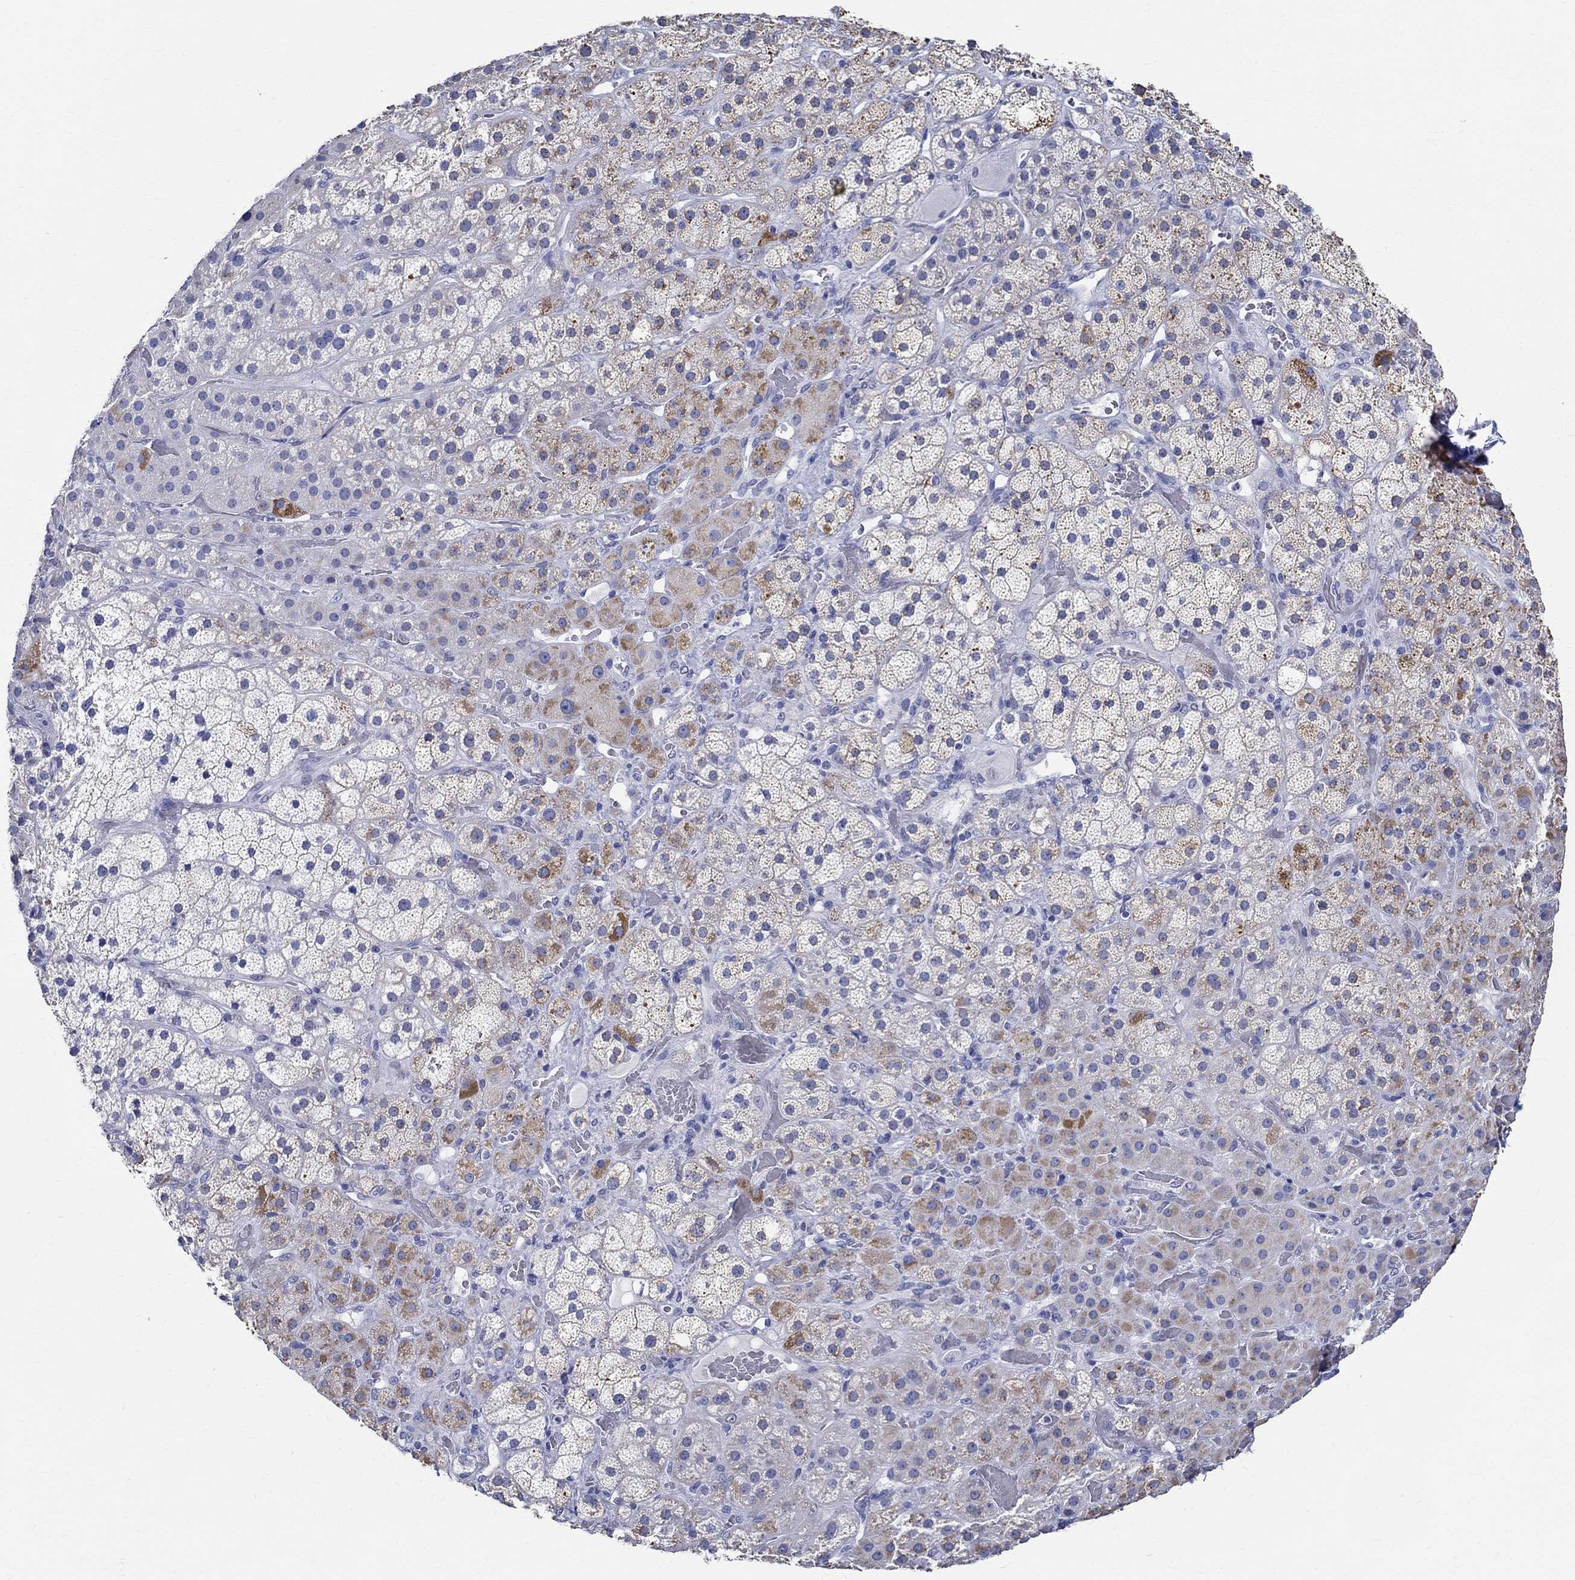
{"staining": {"intensity": "moderate", "quantity": "<25%", "location": "cytoplasmic/membranous"}, "tissue": "adrenal gland", "cell_type": "Glandular cells", "image_type": "normal", "snomed": [{"axis": "morphology", "description": "Normal tissue, NOS"}, {"axis": "topography", "description": "Adrenal gland"}], "caption": "Glandular cells reveal low levels of moderate cytoplasmic/membranous staining in approximately <25% of cells in normal adrenal gland. (DAB IHC with brightfield microscopy, high magnification).", "gene": "TSPAN16", "patient": {"sex": "male", "age": 57}}